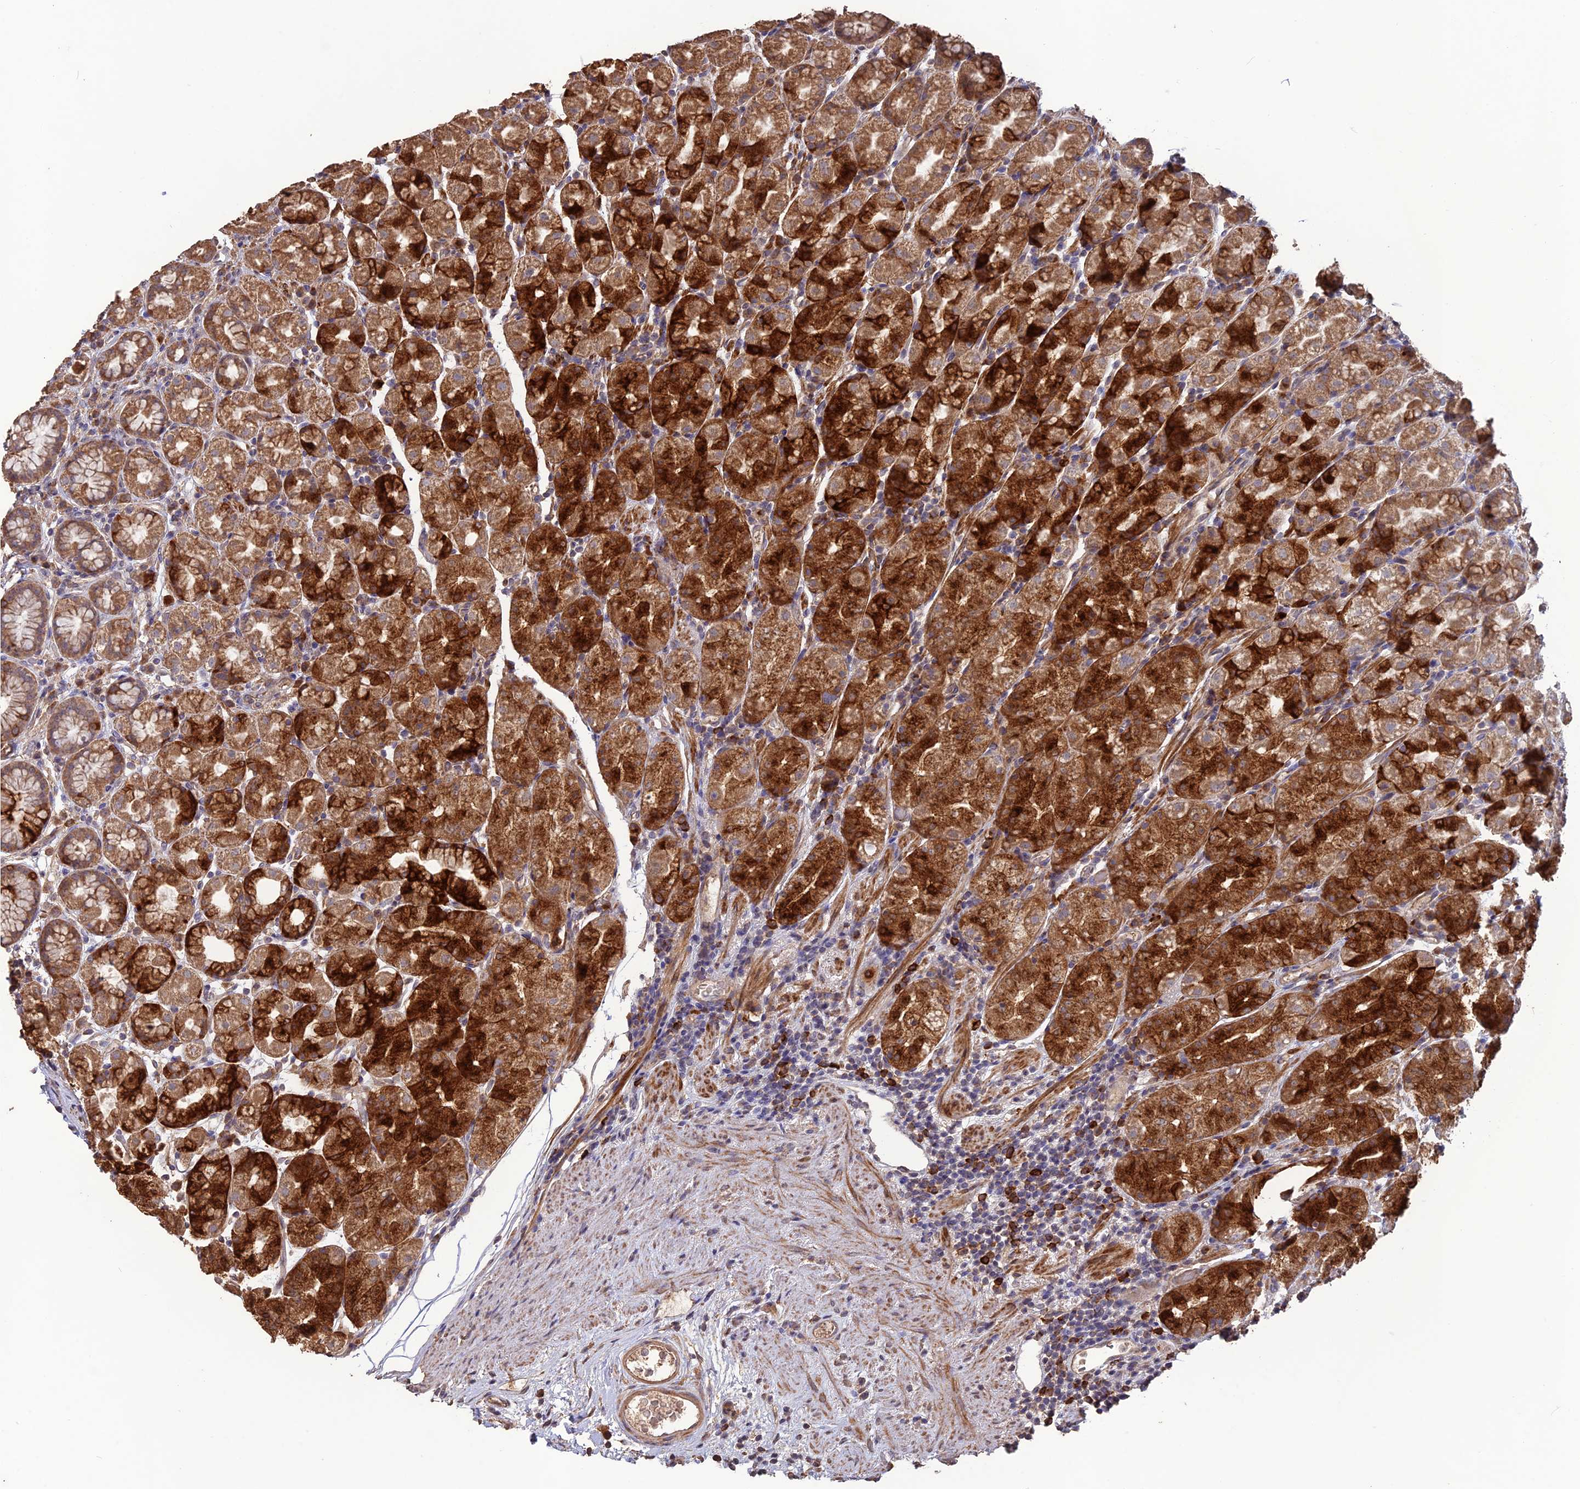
{"staining": {"intensity": "strong", "quantity": ">75%", "location": "cytoplasmic/membranous"}, "tissue": "stomach", "cell_type": "Glandular cells", "image_type": "normal", "snomed": [{"axis": "morphology", "description": "Normal tissue, NOS"}, {"axis": "topography", "description": "Stomach, upper"}, {"axis": "topography", "description": "Stomach, lower"}, {"axis": "topography", "description": "Small intestine"}], "caption": "A high-resolution image shows immunohistochemistry (IHC) staining of normal stomach, which shows strong cytoplasmic/membranous positivity in about >75% of glandular cells. The staining was performed using DAB, with brown indicating positive protein expression. Nuclei are stained blue with hematoxylin.", "gene": "LAYN", "patient": {"sex": "male", "age": 68}}